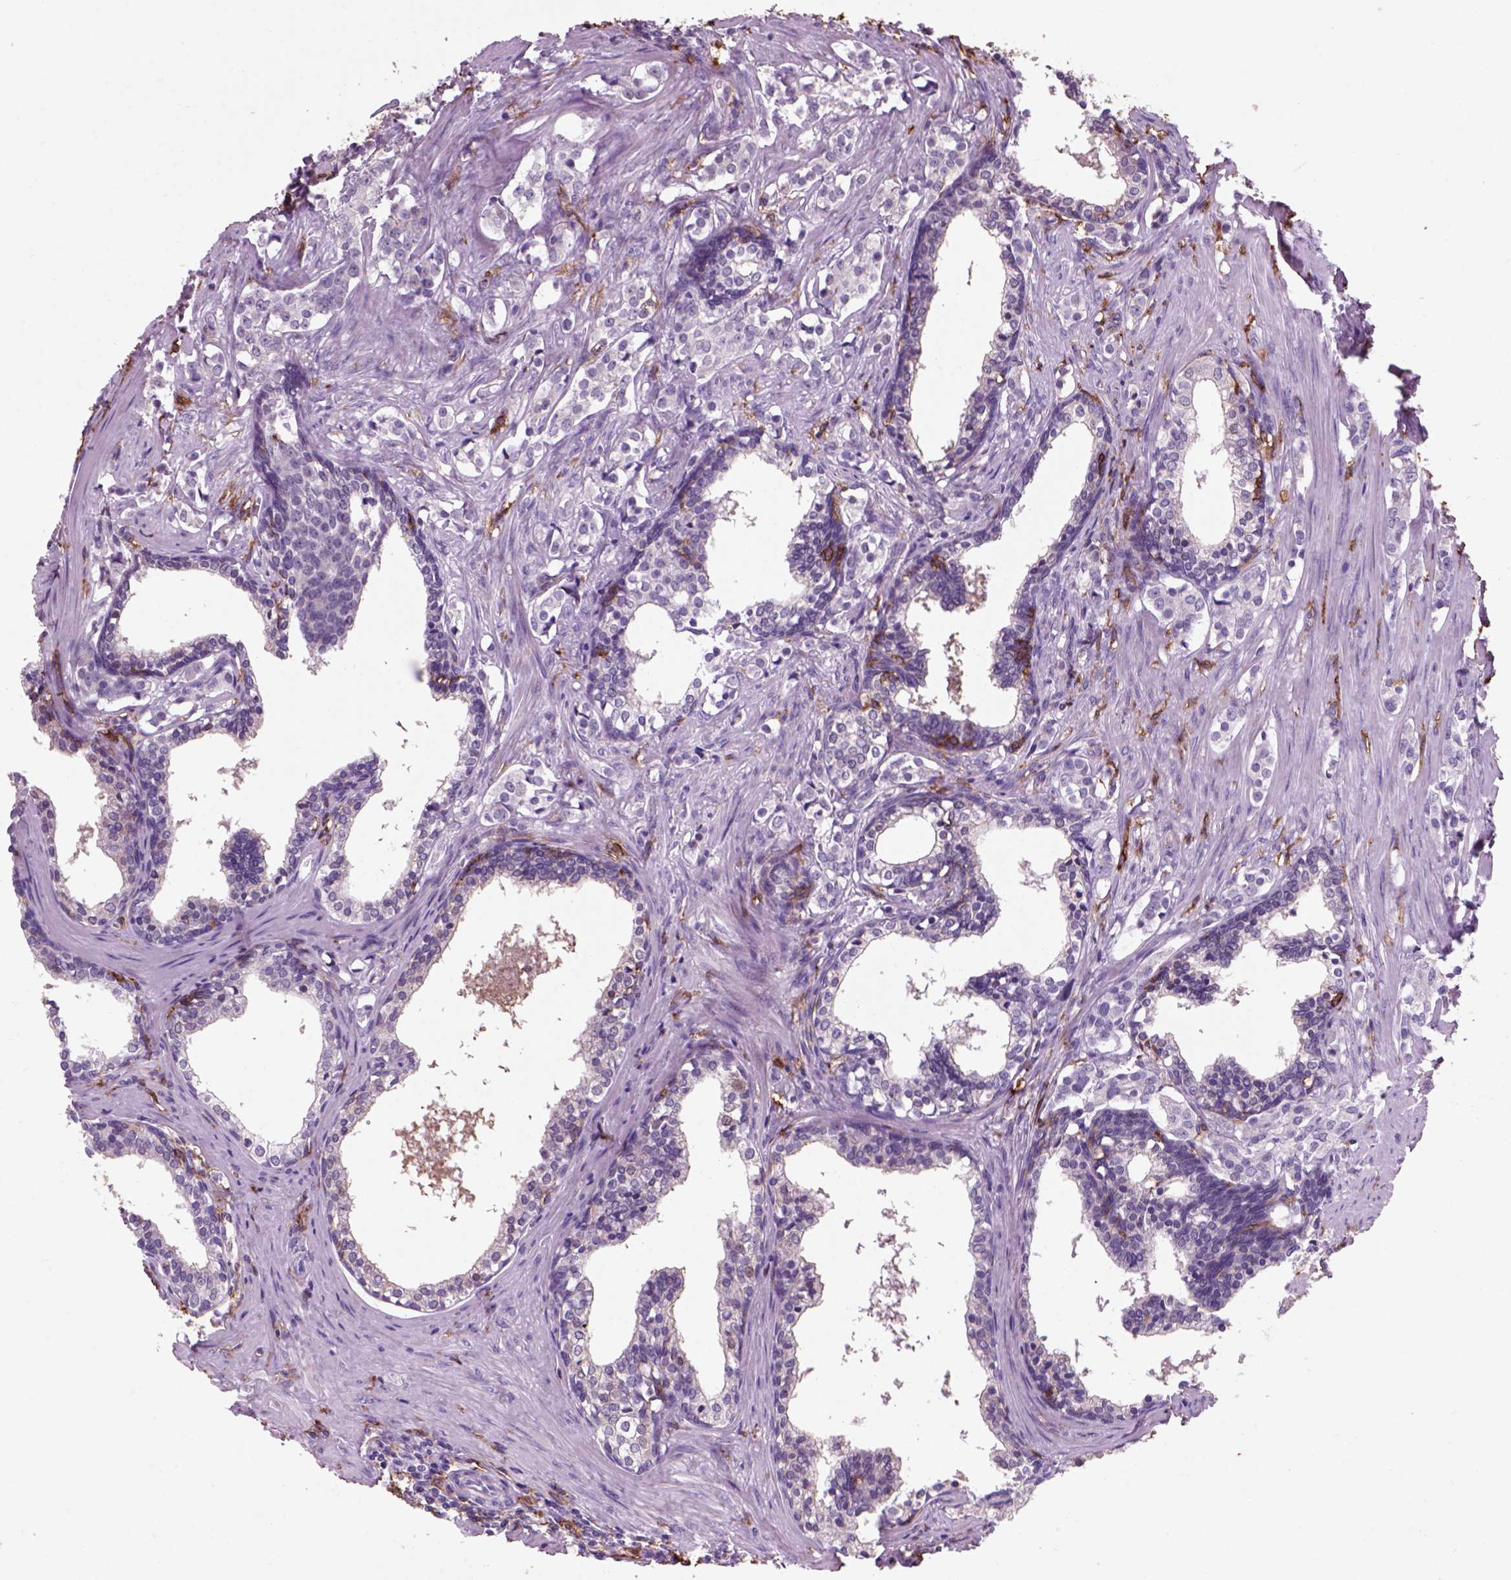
{"staining": {"intensity": "negative", "quantity": "none", "location": "none"}, "tissue": "prostate cancer", "cell_type": "Tumor cells", "image_type": "cancer", "snomed": [{"axis": "morphology", "description": "Adenocarcinoma, NOS"}, {"axis": "topography", "description": "Prostate and seminal vesicle, NOS"}], "caption": "Tumor cells show no significant protein expression in prostate adenocarcinoma. Brightfield microscopy of immunohistochemistry stained with DAB (3,3'-diaminobenzidine) (brown) and hematoxylin (blue), captured at high magnification.", "gene": "CD14", "patient": {"sex": "male", "age": 63}}